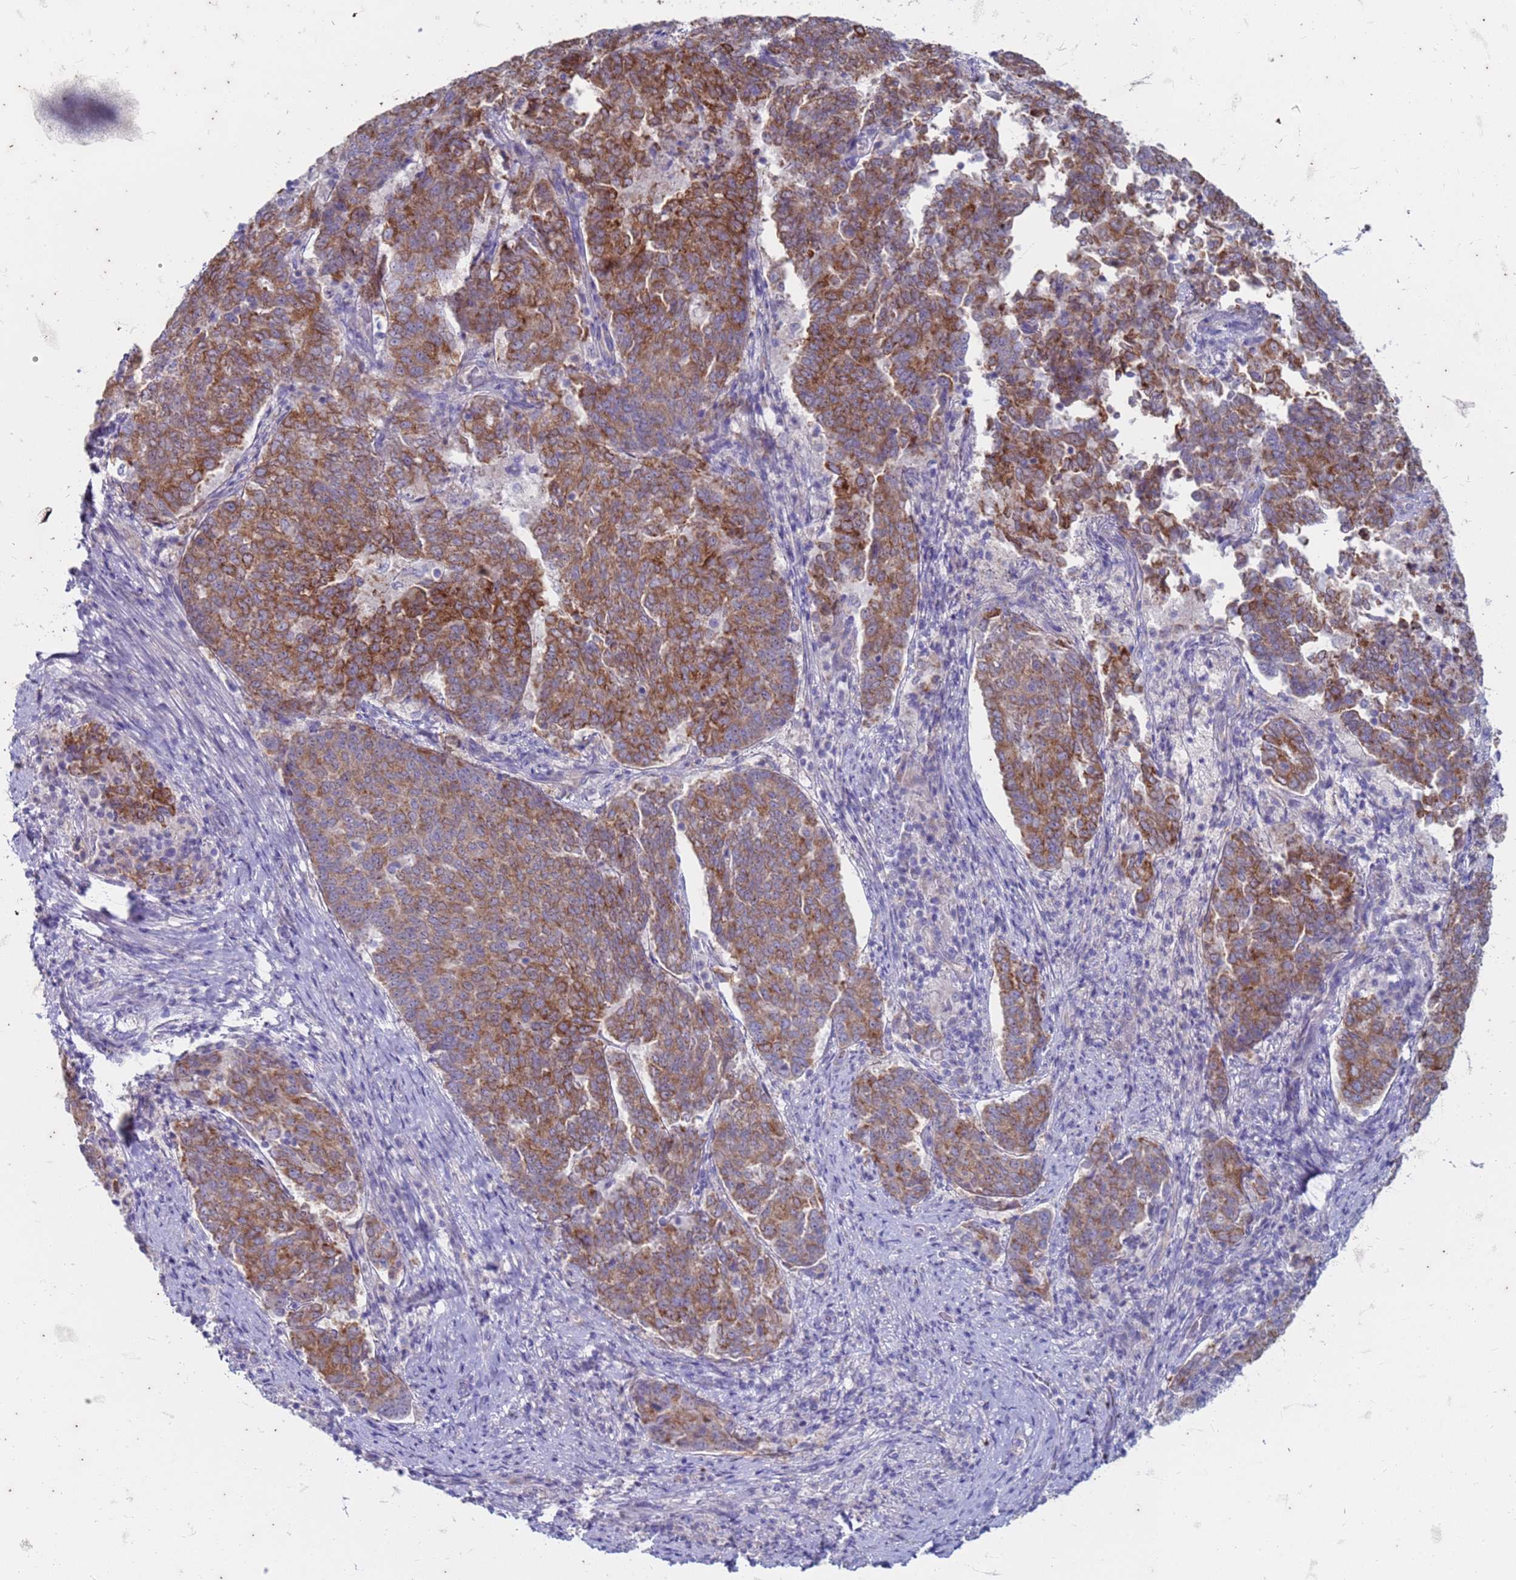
{"staining": {"intensity": "moderate", "quantity": ">75%", "location": "cytoplasmic/membranous"}, "tissue": "endometrial cancer", "cell_type": "Tumor cells", "image_type": "cancer", "snomed": [{"axis": "morphology", "description": "Adenocarcinoma, NOS"}, {"axis": "topography", "description": "Endometrium"}], "caption": "Protein staining of adenocarcinoma (endometrial) tissue shows moderate cytoplasmic/membranous positivity in about >75% of tumor cells.", "gene": "SUCO", "patient": {"sex": "female", "age": 80}}